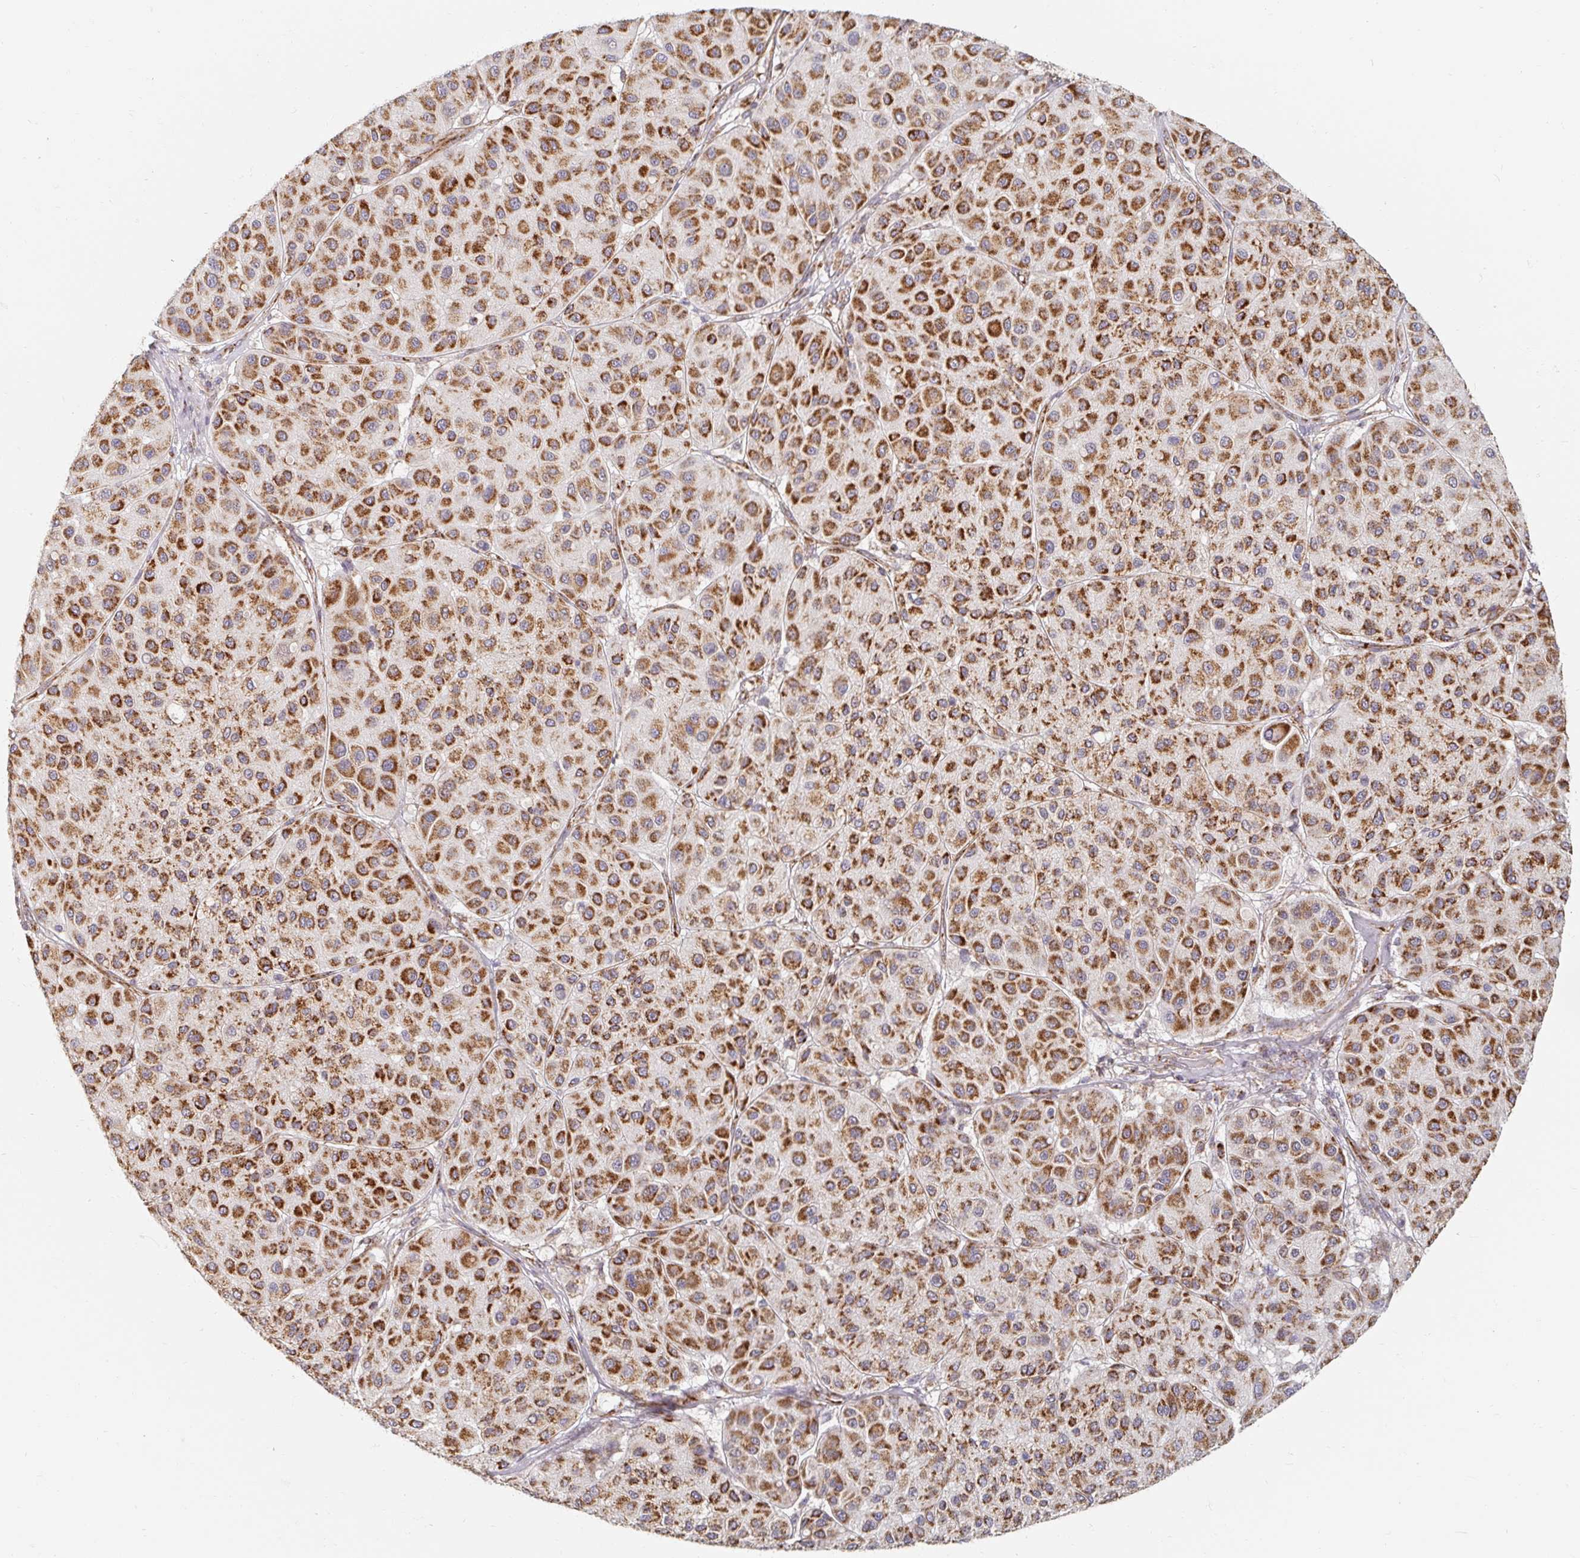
{"staining": {"intensity": "strong", "quantity": ">75%", "location": "cytoplasmic/membranous"}, "tissue": "melanoma", "cell_type": "Tumor cells", "image_type": "cancer", "snomed": [{"axis": "morphology", "description": "Malignant melanoma, Metastatic site"}, {"axis": "topography", "description": "Smooth muscle"}], "caption": "The immunohistochemical stain shows strong cytoplasmic/membranous staining in tumor cells of malignant melanoma (metastatic site) tissue.", "gene": "MAVS", "patient": {"sex": "male", "age": 41}}